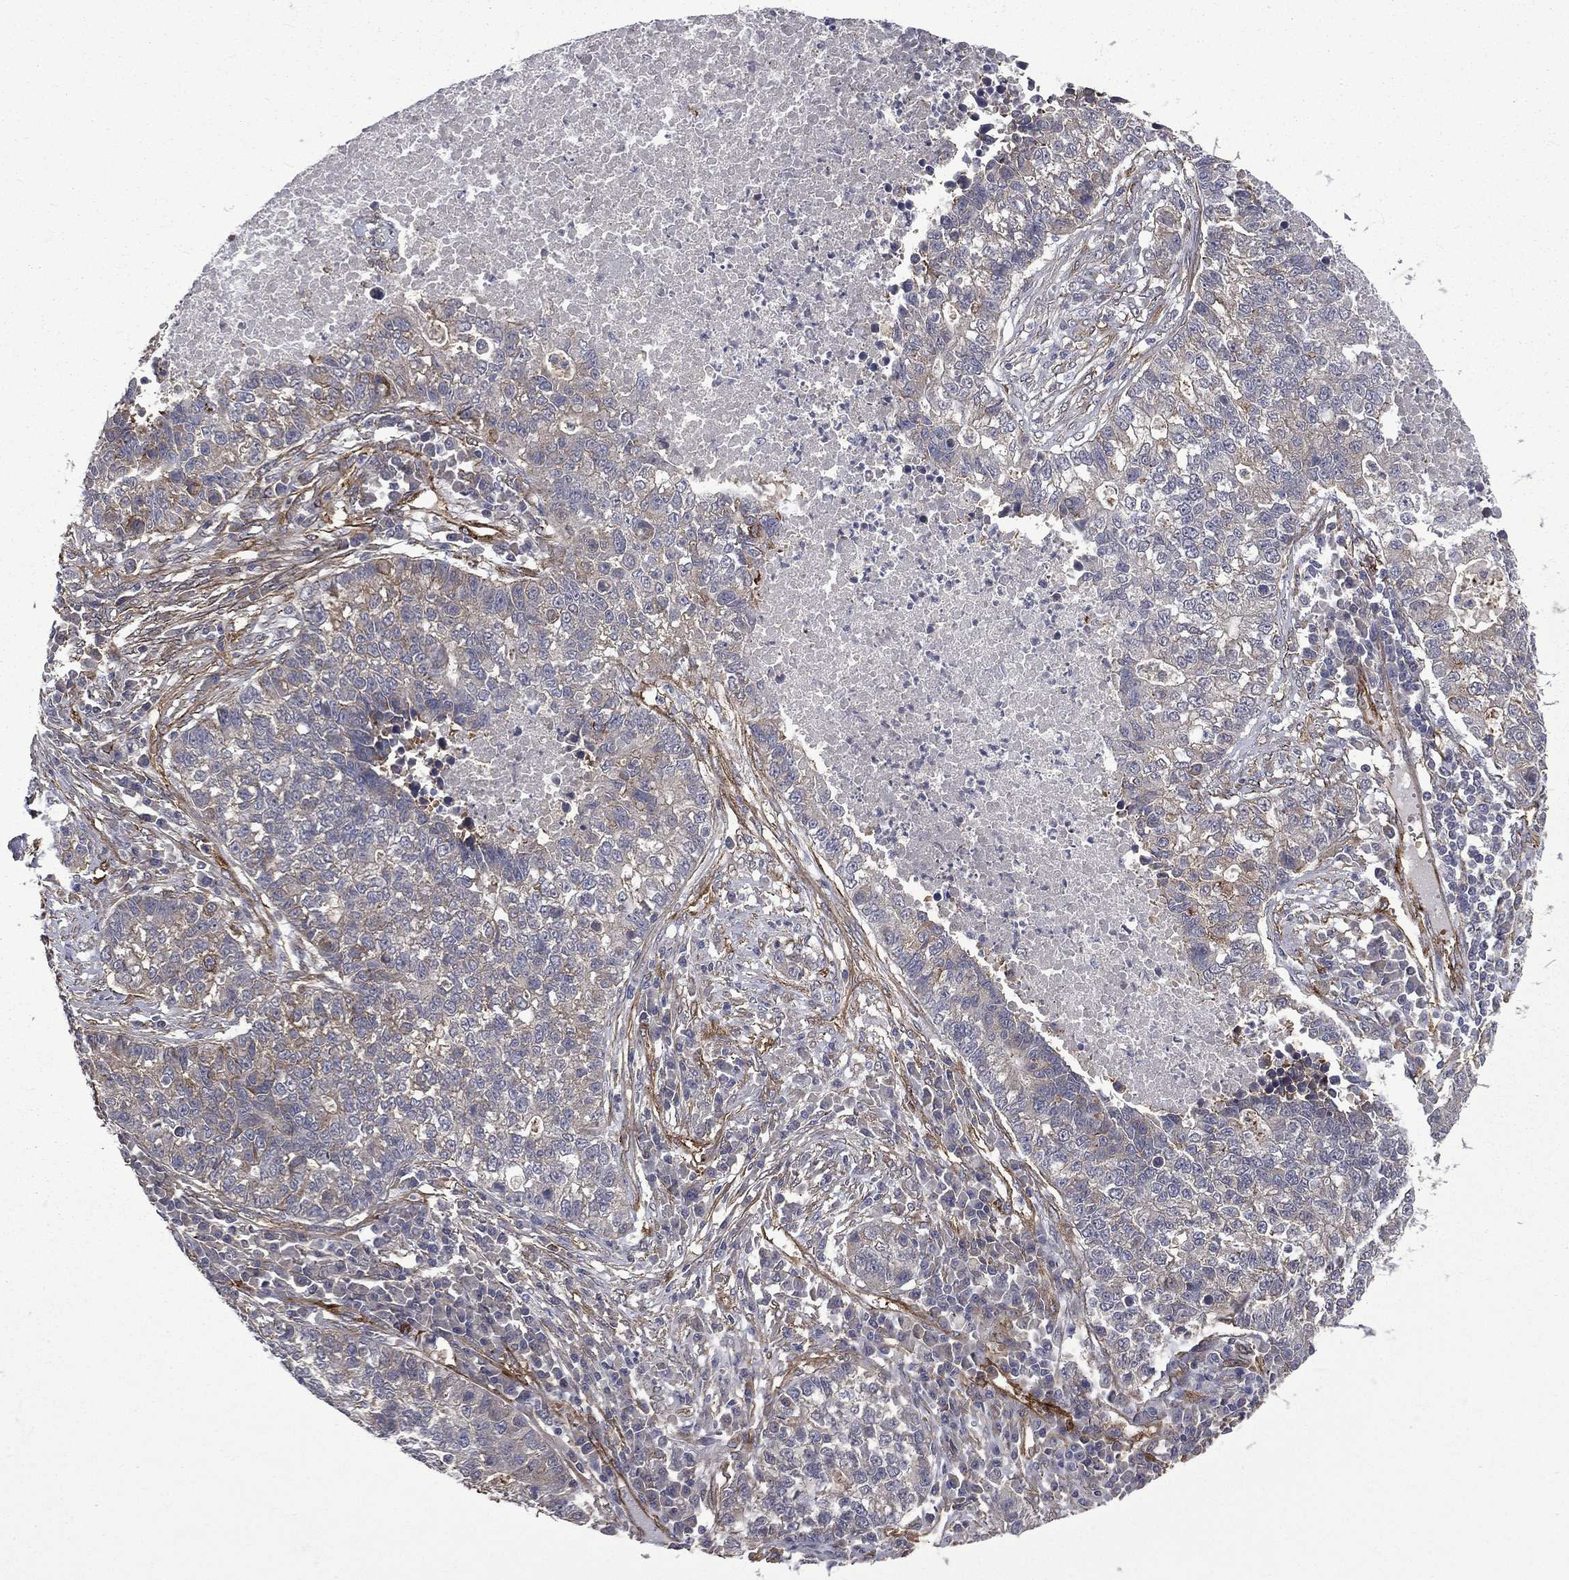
{"staining": {"intensity": "weak", "quantity": "<25%", "location": "cytoplasmic/membranous"}, "tissue": "lung cancer", "cell_type": "Tumor cells", "image_type": "cancer", "snomed": [{"axis": "morphology", "description": "Adenocarcinoma, NOS"}, {"axis": "topography", "description": "Lung"}], "caption": "High power microscopy photomicrograph of an immunohistochemistry (IHC) image of adenocarcinoma (lung), revealing no significant staining in tumor cells.", "gene": "PPFIBP1", "patient": {"sex": "male", "age": 57}}